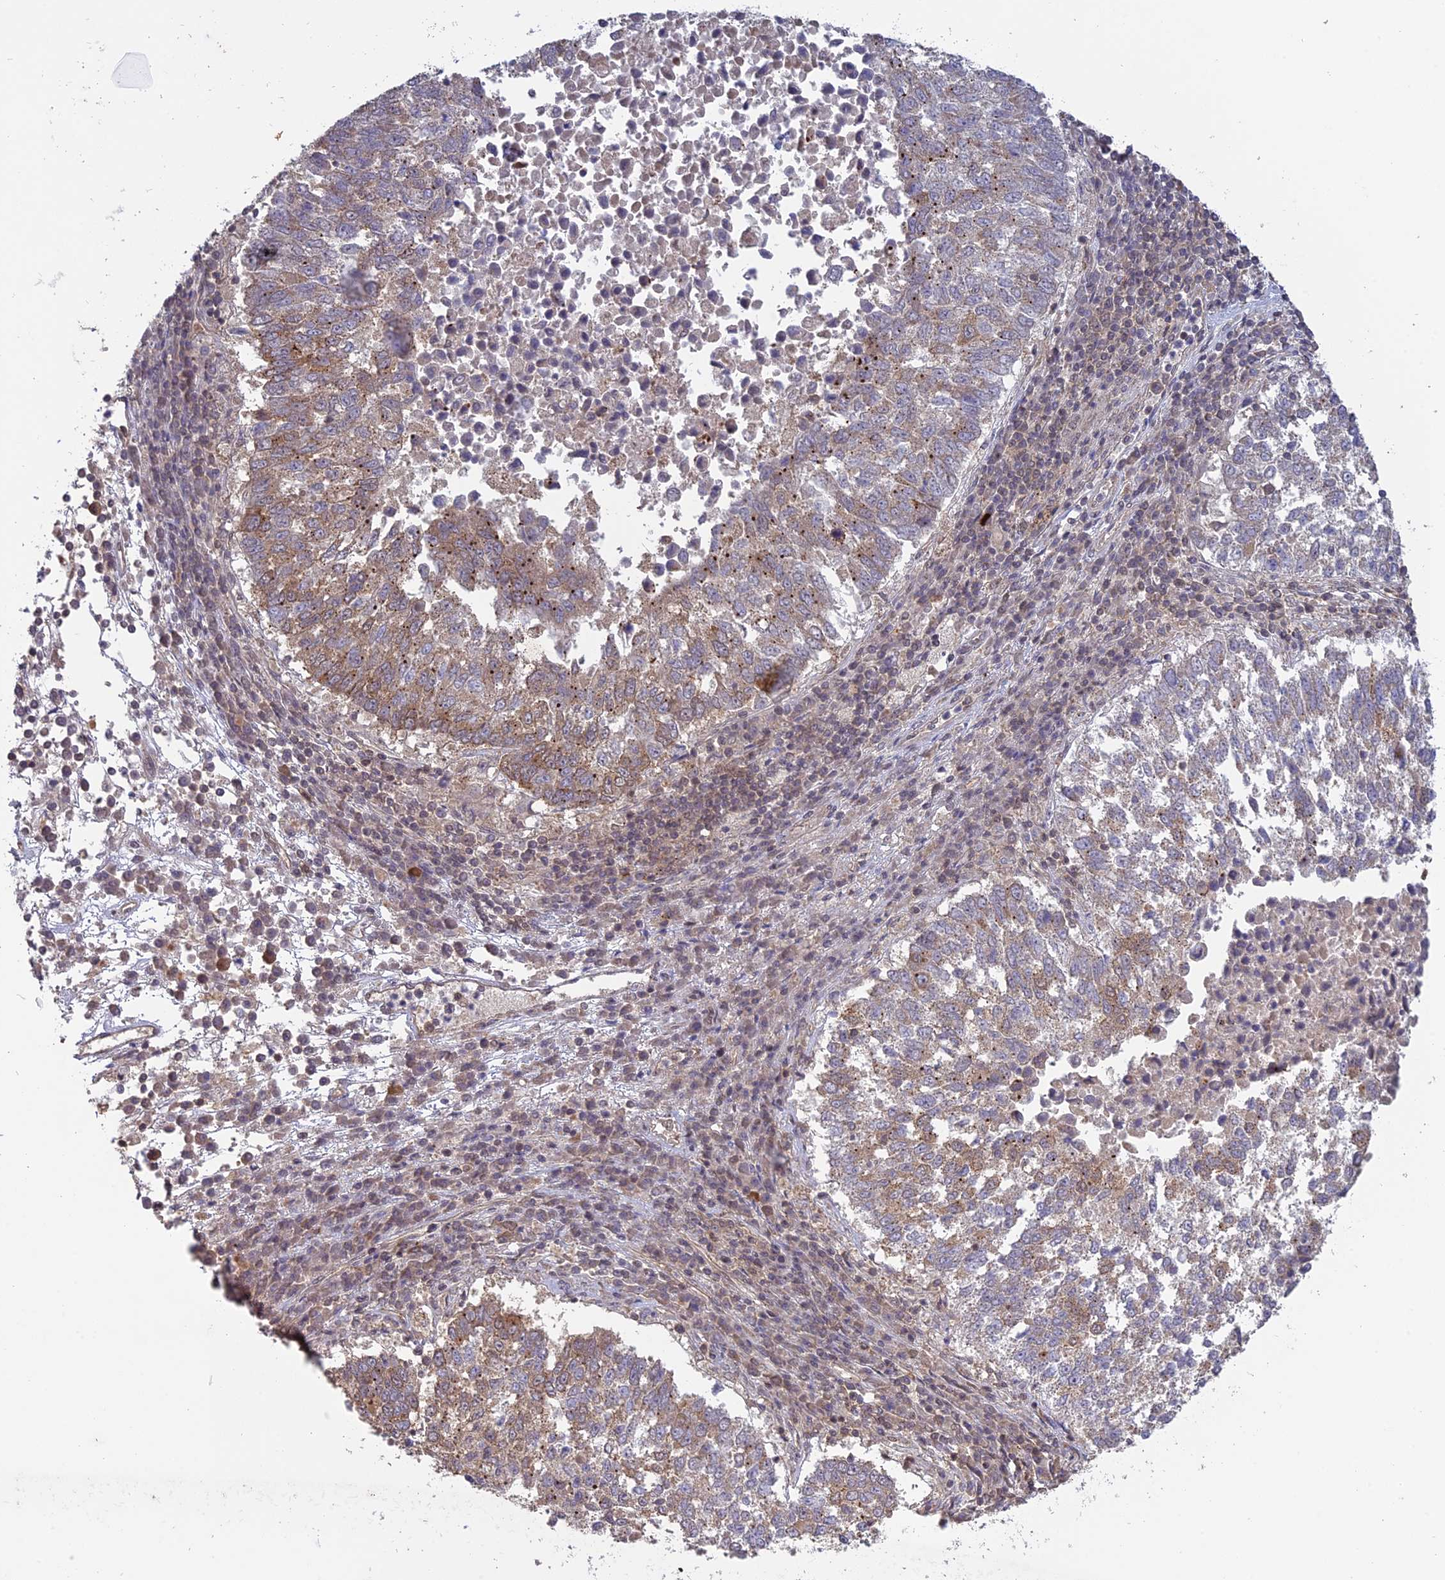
{"staining": {"intensity": "moderate", "quantity": "25%-75%", "location": "cytoplasmic/membranous"}, "tissue": "lung cancer", "cell_type": "Tumor cells", "image_type": "cancer", "snomed": [{"axis": "morphology", "description": "Squamous cell carcinoma, NOS"}, {"axis": "topography", "description": "Lung"}], "caption": "High-magnification brightfield microscopy of lung cancer (squamous cell carcinoma) stained with DAB (brown) and counterstained with hematoxylin (blue). tumor cells exhibit moderate cytoplasmic/membranous expression is present in approximately25%-75% of cells.", "gene": "PKIG", "patient": {"sex": "male", "age": 73}}